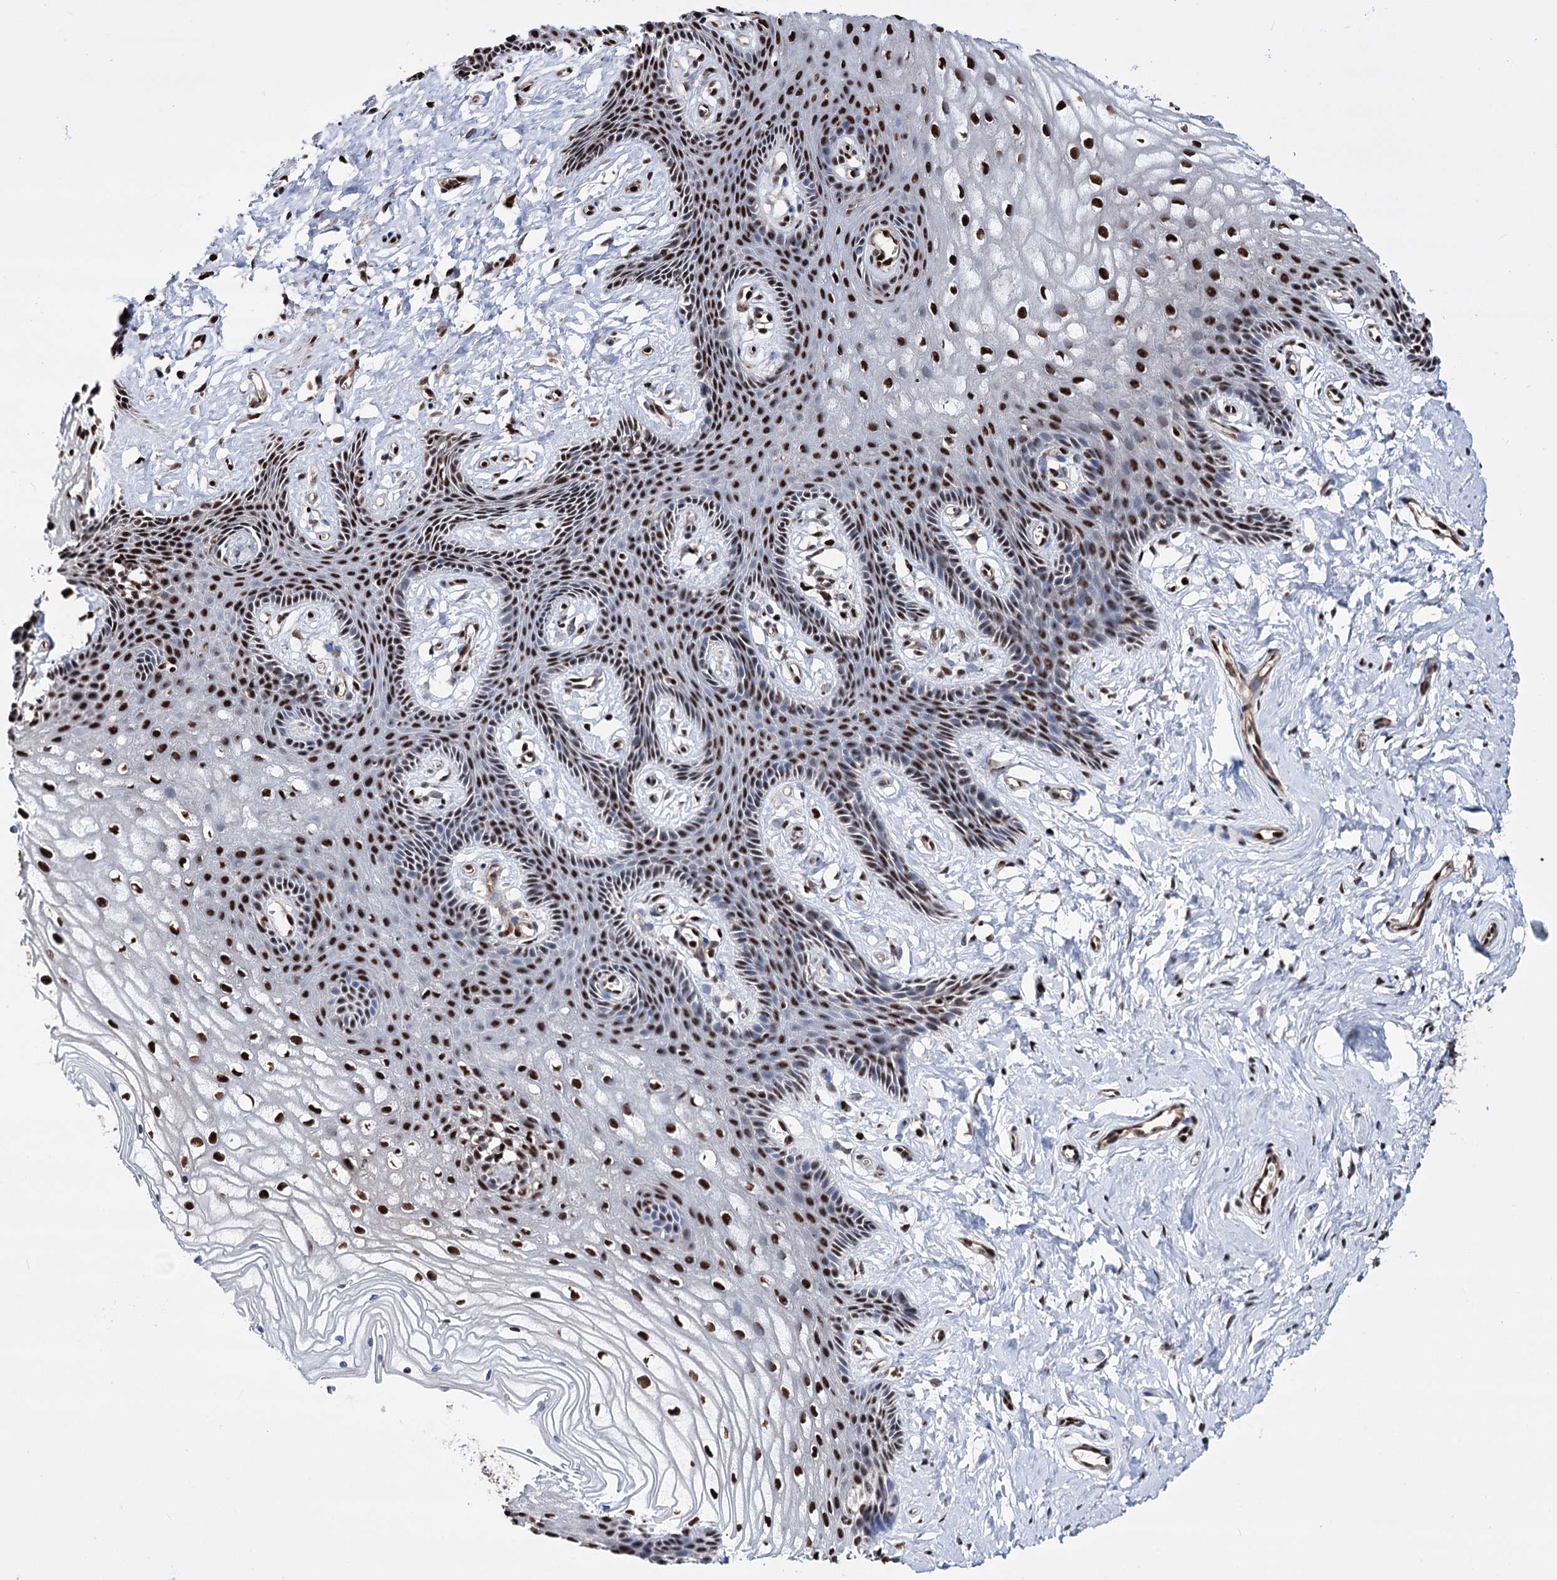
{"staining": {"intensity": "moderate", "quantity": ">75%", "location": "nuclear"}, "tissue": "vagina", "cell_type": "Squamous epithelial cells", "image_type": "normal", "snomed": [{"axis": "morphology", "description": "Normal tissue, NOS"}, {"axis": "topography", "description": "Vagina"}, {"axis": "topography", "description": "Cervix"}], "caption": "A medium amount of moderate nuclear staining is seen in approximately >75% of squamous epithelial cells in unremarkable vagina.", "gene": "CHMP7", "patient": {"sex": "female", "age": 40}}